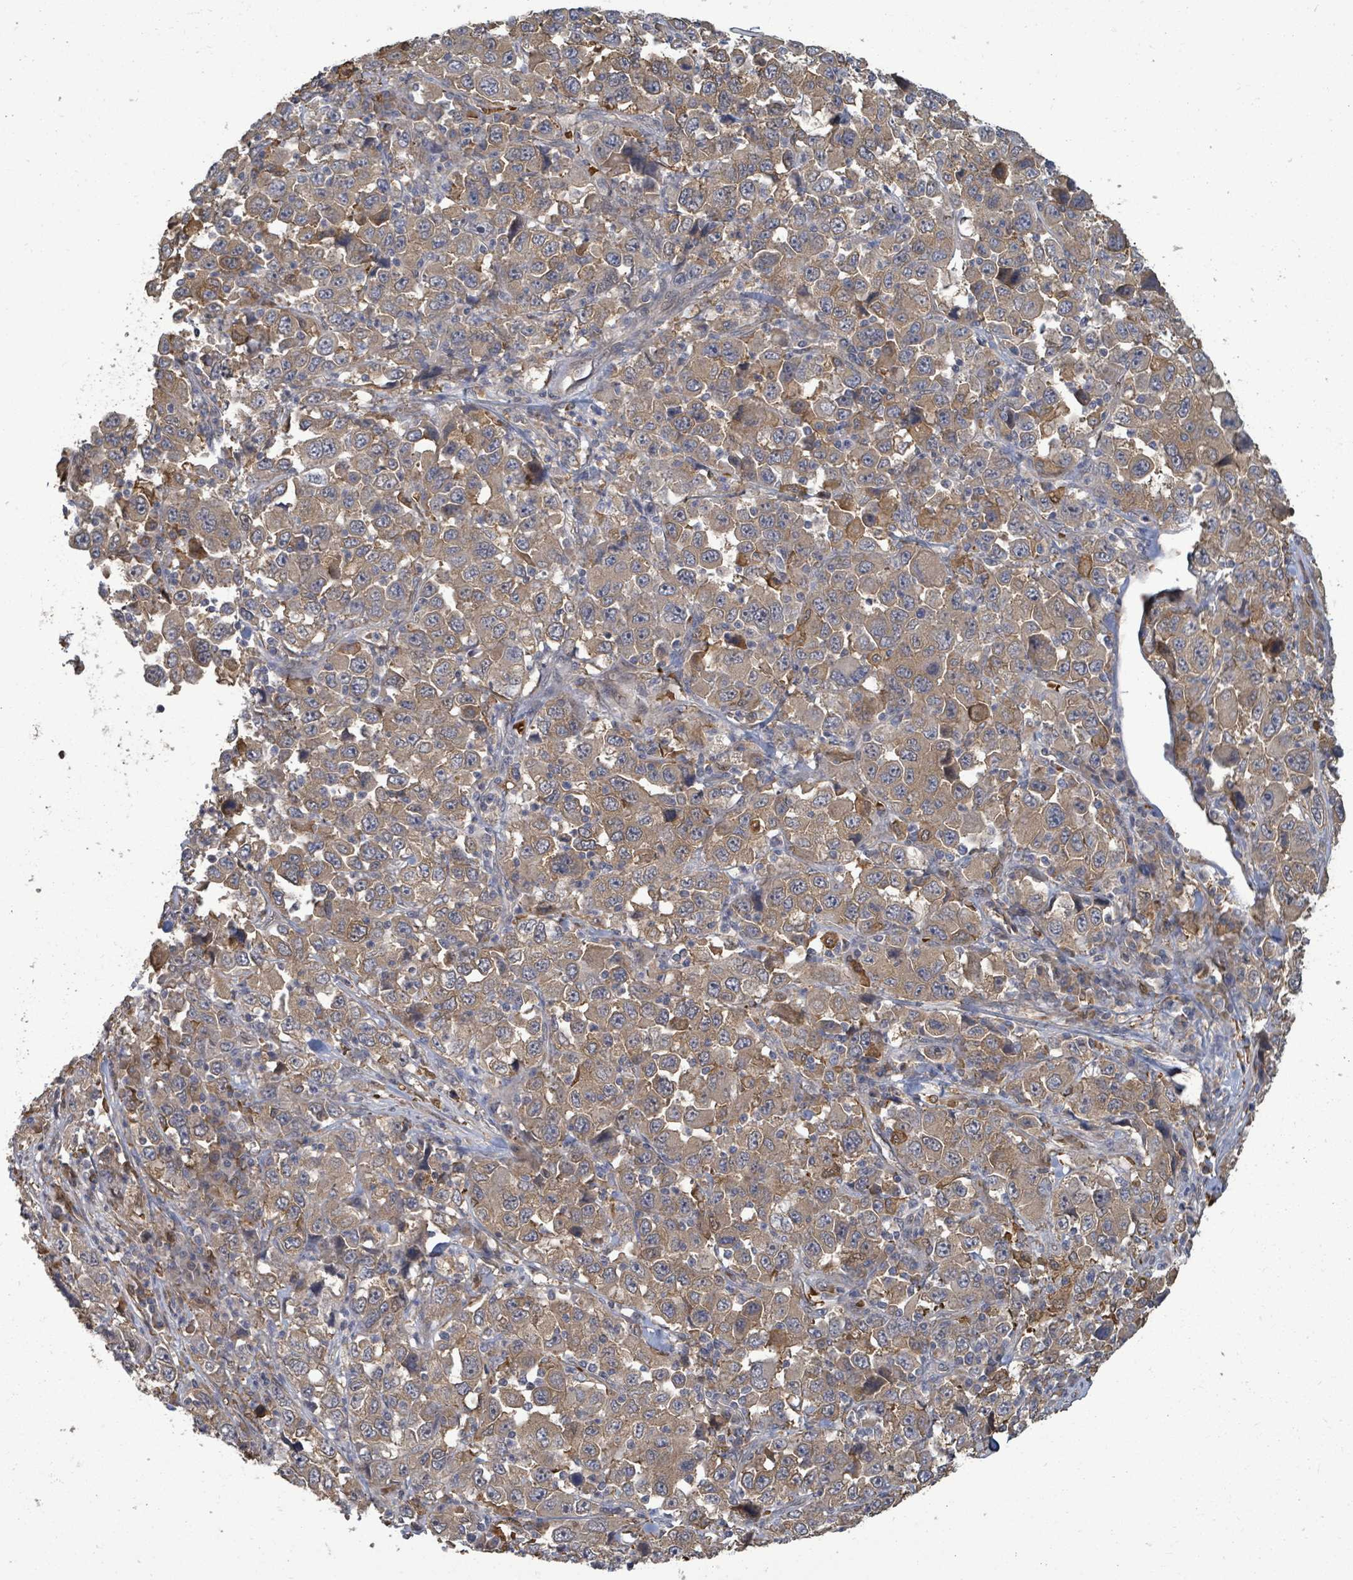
{"staining": {"intensity": "weak", "quantity": ">75%", "location": "cytoplasmic/membranous"}, "tissue": "stomach cancer", "cell_type": "Tumor cells", "image_type": "cancer", "snomed": [{"axis": "morphology", "description": "Normal tissue, NOS"}, {"axis": "morphology", "description": "Adenocarcinoma, NOS"}, {"axis": "topography", "description": "Stomach, upper"}, {"axis": "topography", "description": "Stomach"}], "caption": "Stomach adenocarcinoma was stained to show a protein in brown. There is low levels of weak cytoplasmic/membranous positivity in approximately >75% of tumor cells. (brown staining indicates protein expression, while blue staining denotes nuclei).", "gene": "MAP3K6", "patient": {"sex": "male", "age": 59}}